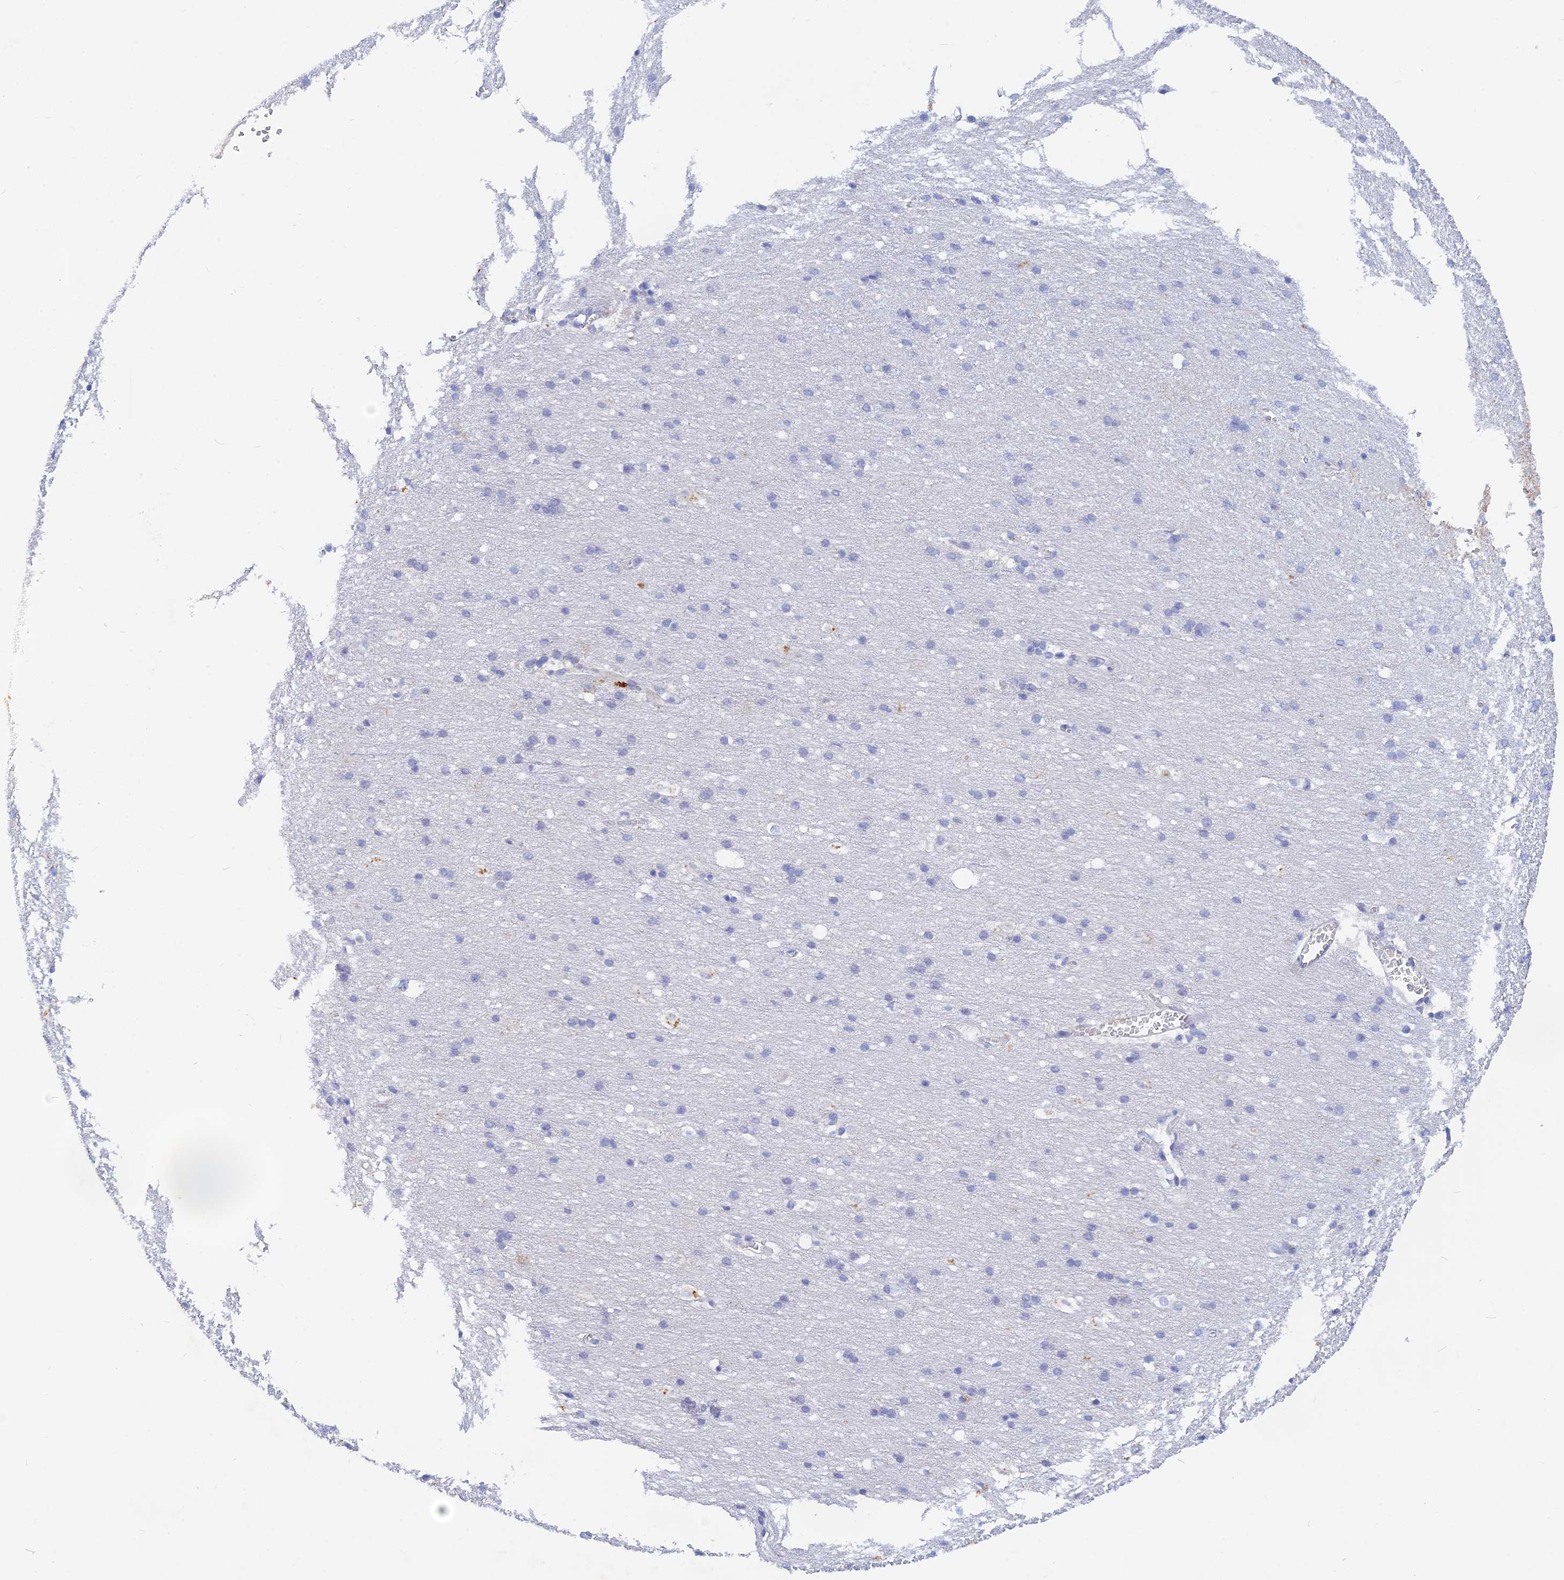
{"staining": {"intensity": "negative", "quantity": "none", "location": "none"}, "tissue": "cerebral cortex", "cell_type": "Endothelial cells", "image_type": "normal", "snomed": [{"axis": "morphology", "description": "Normal tissue, NOS"}, {"axis": "topography", "description": "Cerebral cortex"}], "caption": "This is an IHC image of unremarkable cerebral cortex. There is no staining in endothelial cells.", "gene": "ACP7", "patient": {"sex": "male", "age": 54}}